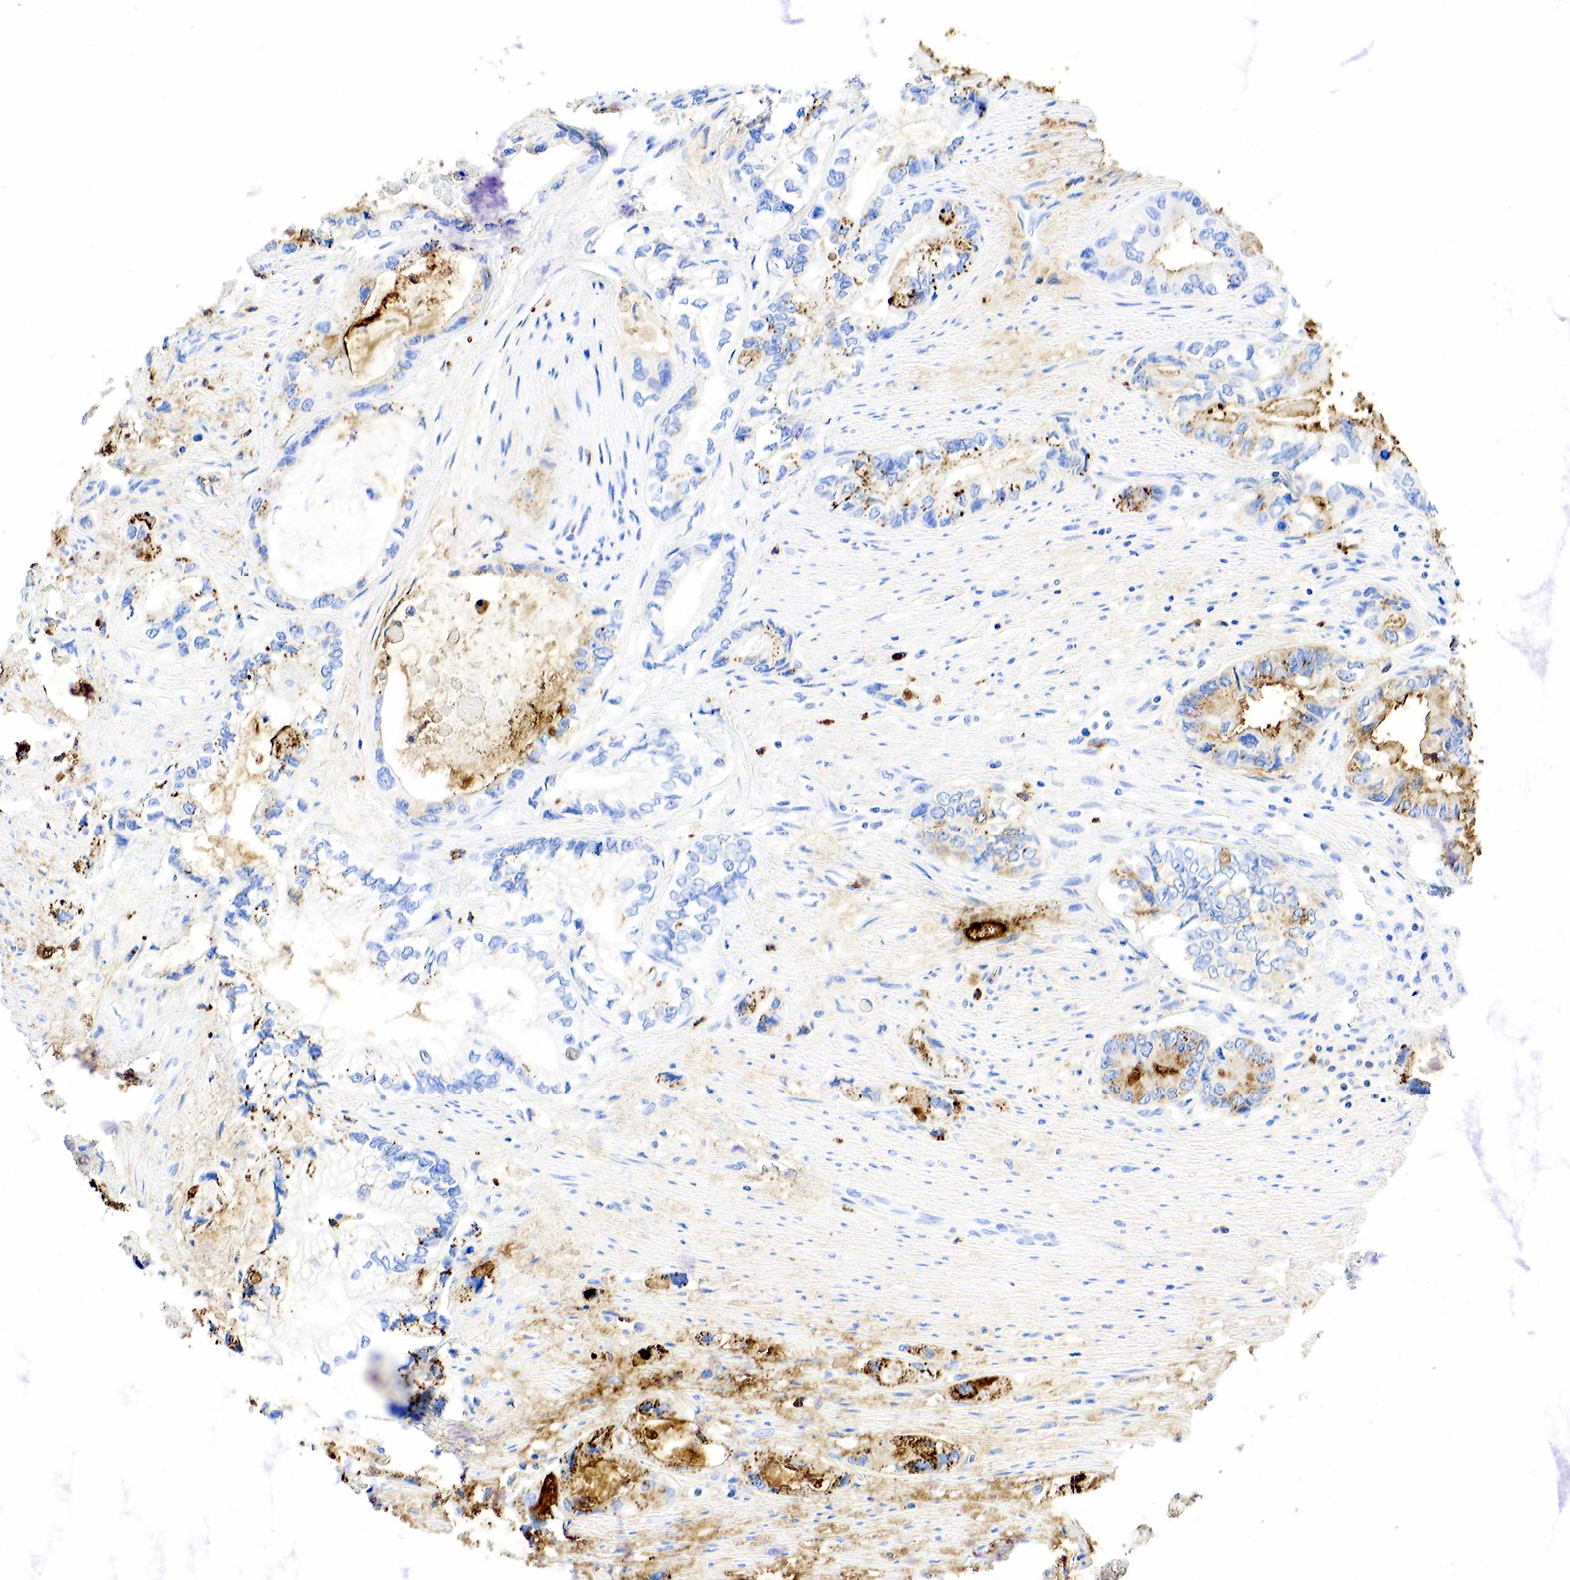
{"staining": {"intensity": "moderate", "quantity": "25%-75%", "location": "cytoplasmic/membranous"}, "tissue": "pancreatic cancer", "cell_type": "Tumor cells", "image_type": "cancer", "snomed": [{"axis": "morphology", "description": "Adenocarcinoma, NOS"}, {"axis": "topography", "description": "Pancreas"}, {"axis": "topography", "description": "Stomach, upper"}], "caption": "Protein staining of adenocarcinoma (pancreatic) tissue reveals moderate cytoplasmic/membranous expression in about 25%-75% of tumor cells.", "gene": "FUT4", "patient": {"sex": "male", "age": 77}}